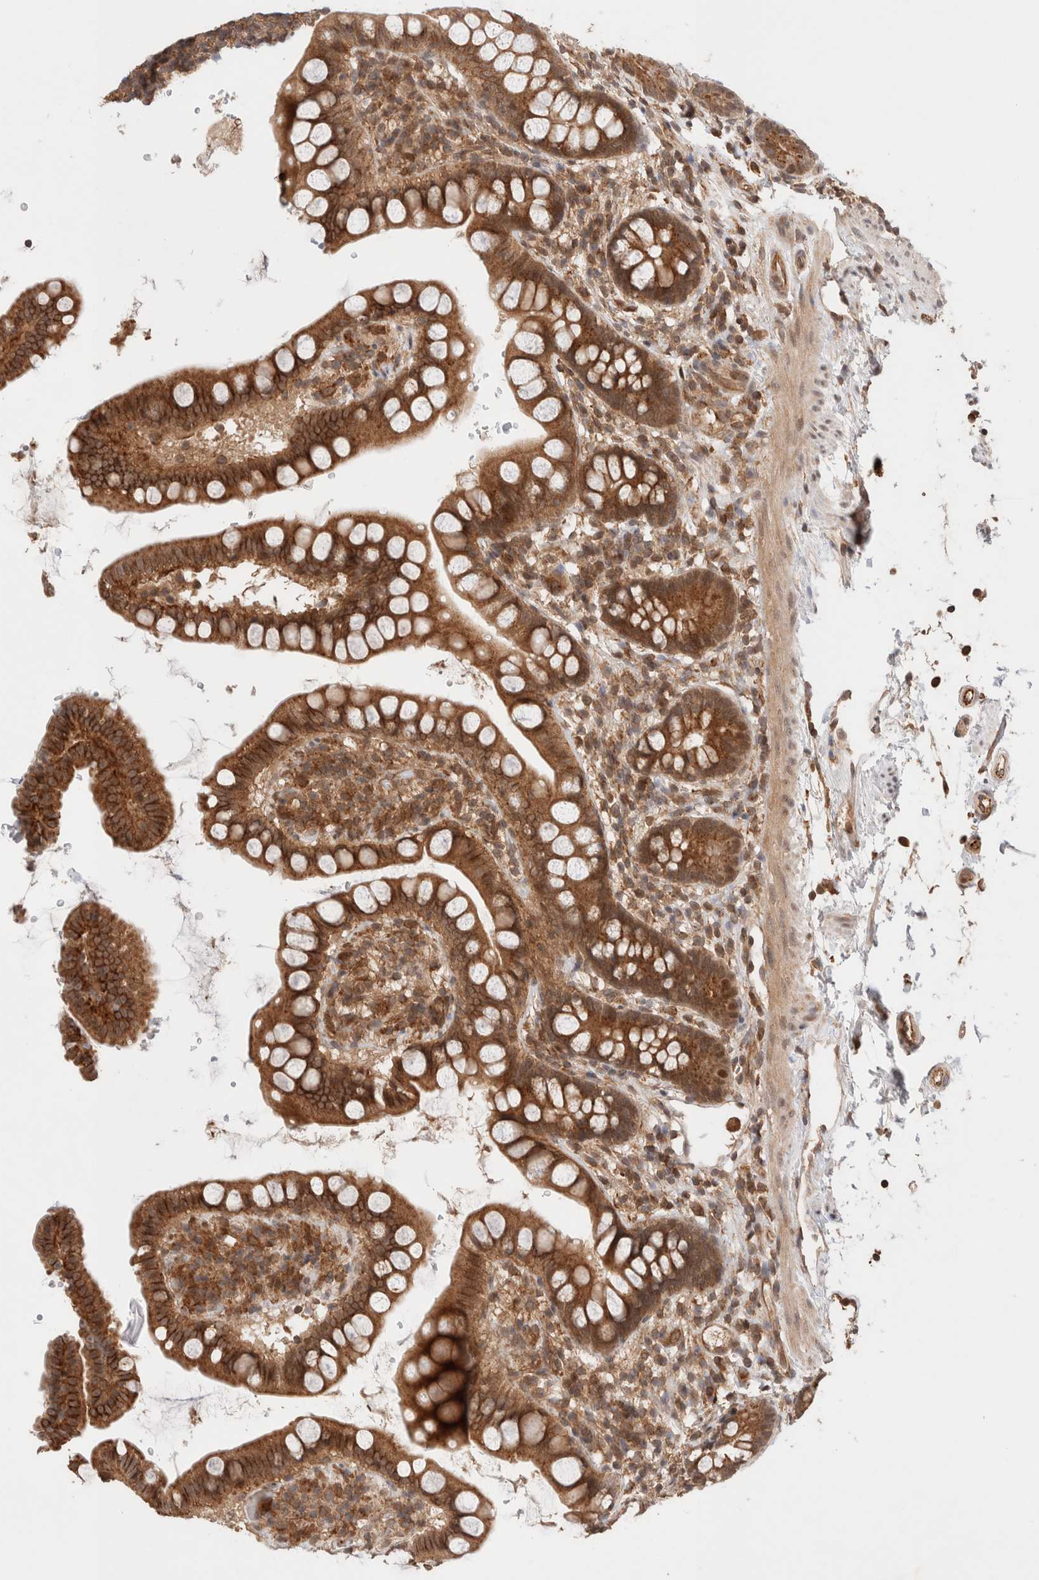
{"staining": {"intensity": "strong", "quantity": ">75%", "location": "cytoplasmic/membranous"}, "tissue": "small intestine", "cell_type": "Glandular cells", "image_type": "normal", "snomed": [{"axis": "morphology", "description": "Normal tissue, NOS"}, {"axis": "topography", "description": "Smooth muscle"}, {"axis": "topography", "description": "Small intestine"}], "caption": "Glandular cells exhibit high levels of strong cytoplasmic/membranous positivity in approximately >75% of cells in unremarkable small intestine. Immunohistochemistry stains the protein in brown and the nuclei are stained blue.", "gene": "SIKE1", "patient": {"sex": "female", "age": 84}}